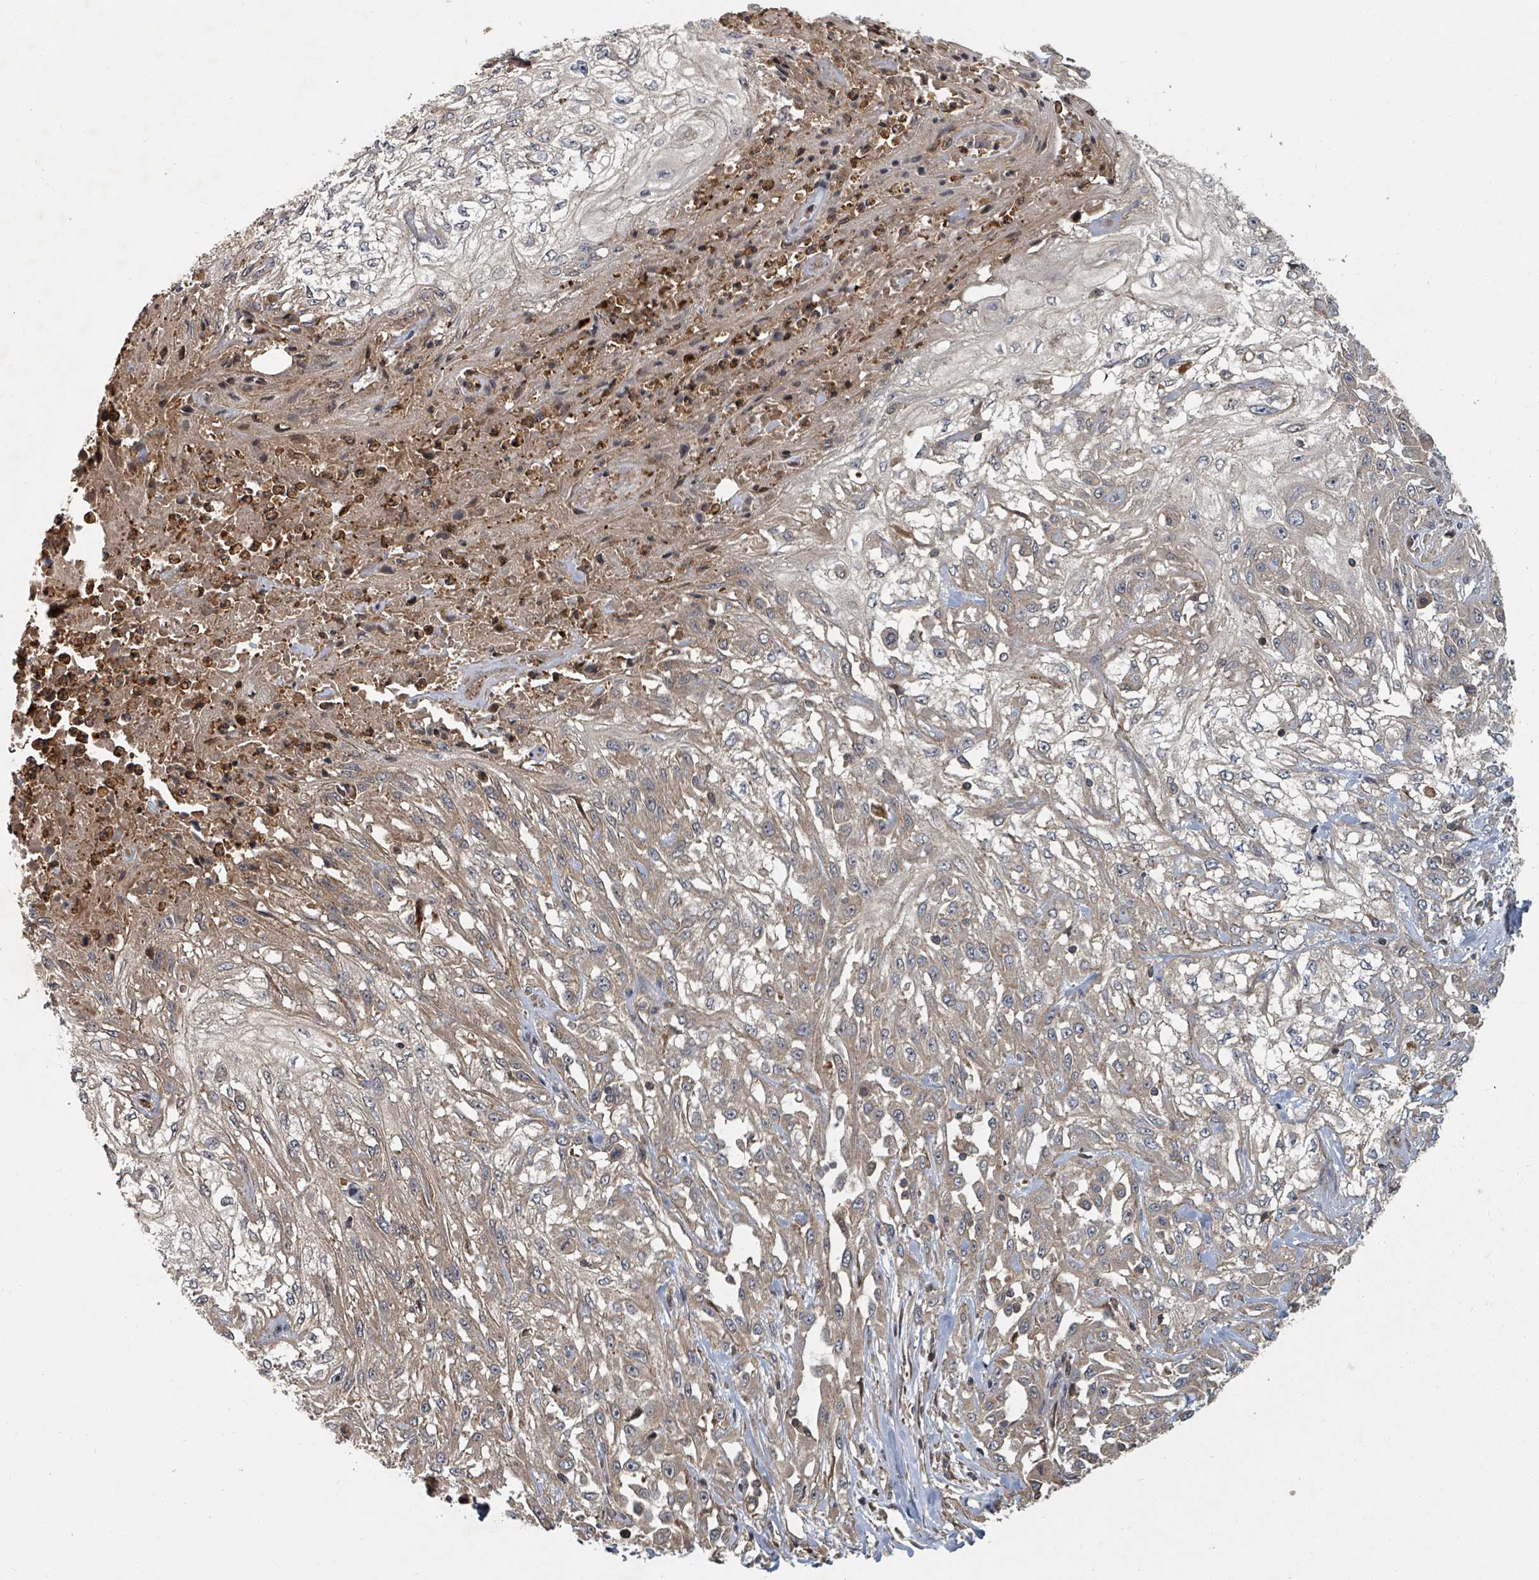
{"staining": {"intensity": "weak", "quantity": "25%-75%", "location": "cytoplasmic/membranous"}, "tissue": "skin cancer", "cell_type": "Tumor cells", "image_type": "cancer", "snomed": [{"axis": "morphology", "description": "Squamous cell carcinoma, NOS"}, {"axis": "morphology", "description": "Squamous cell carcinoma, metastatic, NOS"}, {"axis": "topography", "description": "Skin"}, {"axis": "topography", "description": "Lymph node"}], "caption": "The histopathology image demonstrates immunohistochemical staining of skin cancer (metastatic squamous cell carcinoma). There is weak cytoplasmic/membranous expression is appreciated in about 25%-75% of tumor cells.", "gene": "DPM1", "patient": {"sex": "male", "age": 75}}